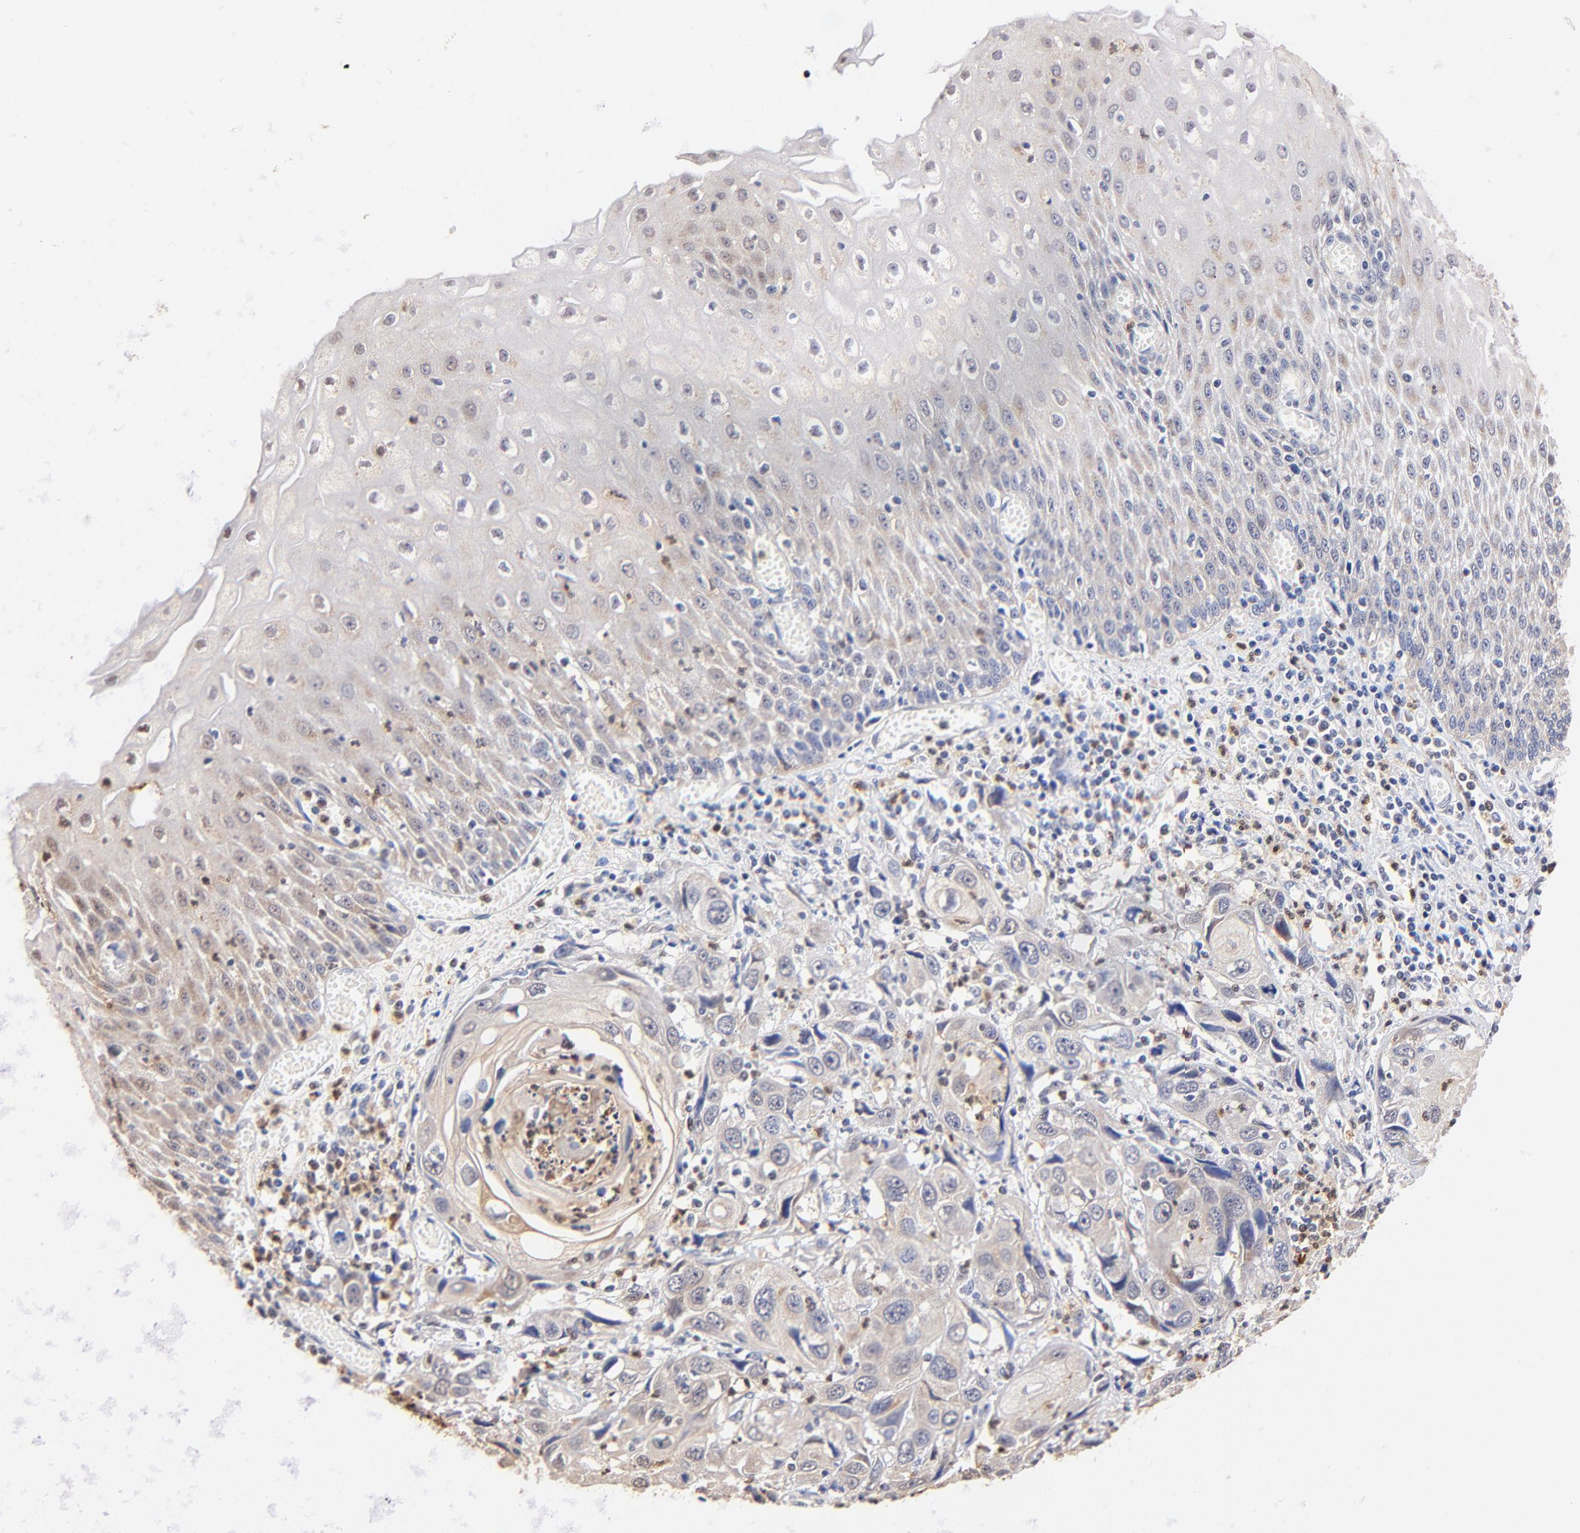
{"staining": {"intensity": "weak", "quantity": "<25%", "location": "cytoplasmic/membranous"}, "tissue": "esophagus", "cell_type": "Squamous epithelial cells", "image_type": "normal", "snomed": [{"axis": "morphology", "description": "Normal tissue, NOS"}, {"axis": "topography", "description": "Esophagus"}], "caption": "Benign esophagus was stained to show a protein in brown. There is no significant expression in squamous epithelial cells. (DAB immunohistochemistry, high magnification).", "gene": "BBOF1", "patient": {"sex": "male", "age": 65}}